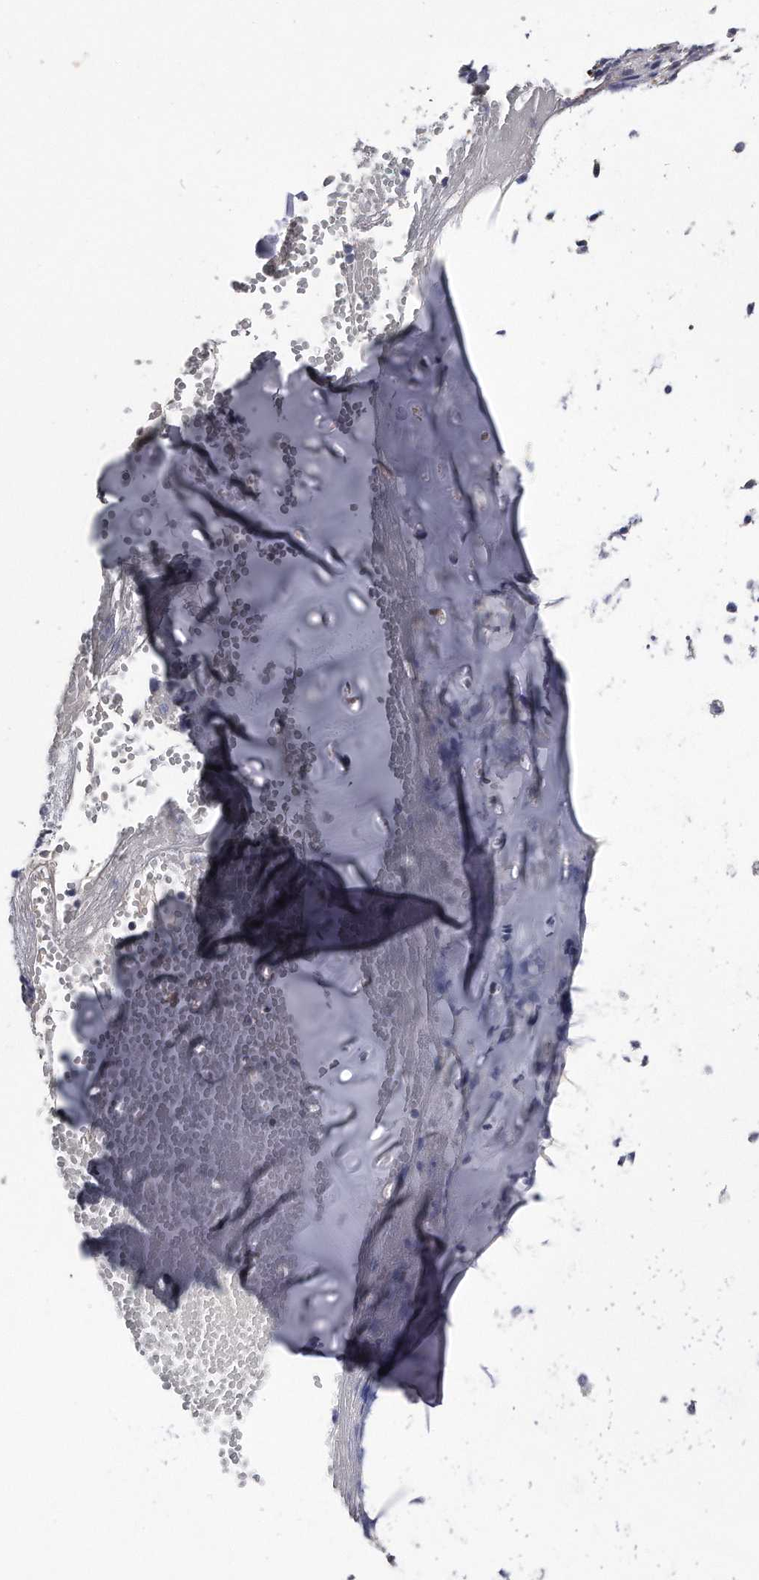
{"staining": {"intensity": "negative", "quantity": "none", "location": "none"}, "tissue": "soft tissue", "cell_type": "Chondrocytes", "image_type": "normal", "snomed": [{"axis": "morphology", "description": "Normal tissue, NOS"}, {"axis": "morphology", "description": "Basal cell carcinoma"}, {"axis": "topography", "description": "Cartilage tissue"}, {"axis": "topography", "description": "Nasopharynx"}, {"axis": "topography", "description": "Oral tissue"}], "caption": "Immunohistochemistry (IHC) image of normal soft tissue: human soft tissue stained with DAB displays no significant protein expression in chondrocytes.", "gene": "KCTD8", "patient": {"sex": "female", "age": 77}}